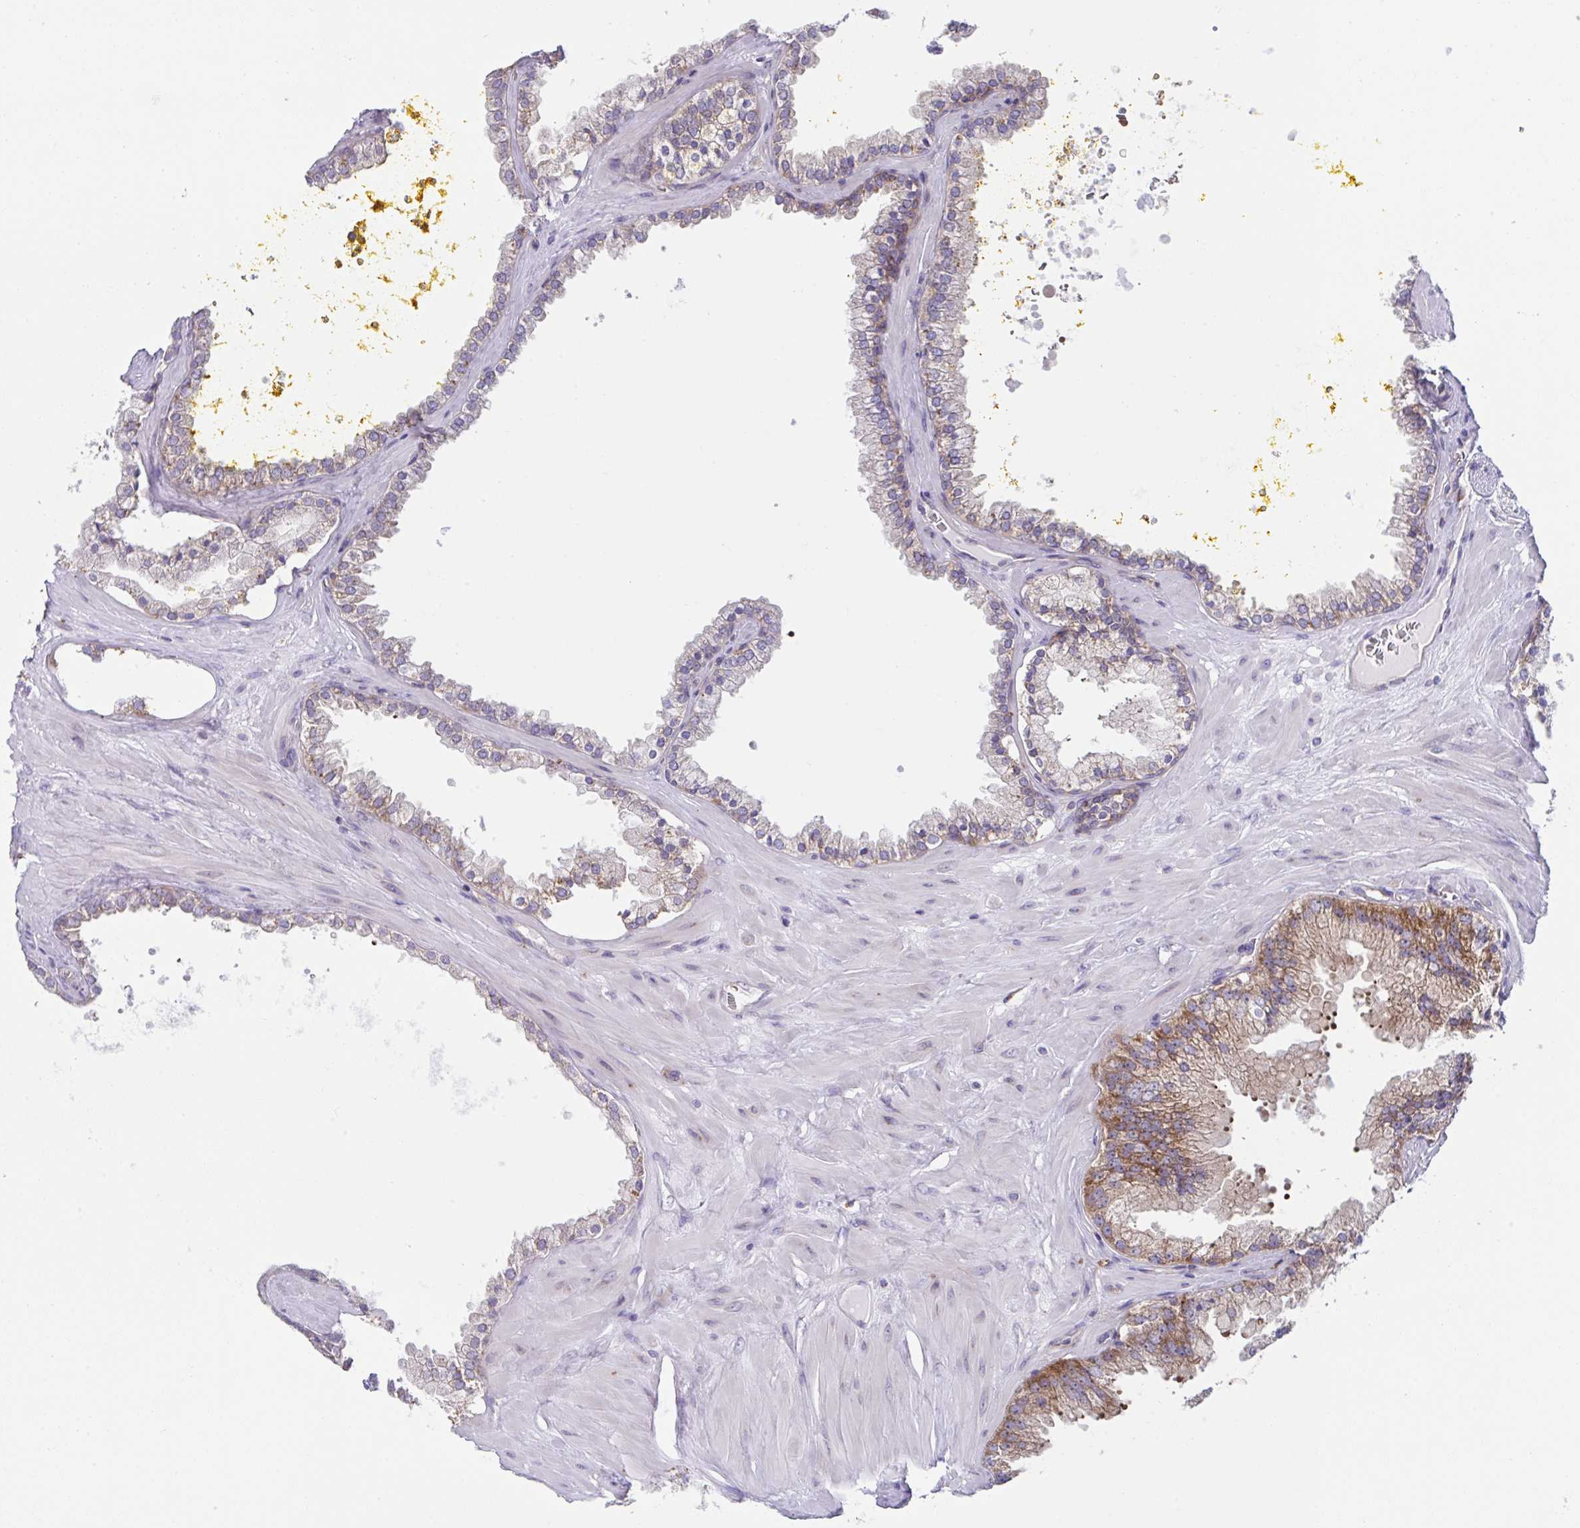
{"staining": {"intensity": "moderate", "quantity": "25%-75%", "location": "cytoplasmic/membranous"}, "tissue": "prostate cancer", "cell_type": "Tumor cells", "image_type": "cancer", "snomed": [{"axis": "morphology", "description": "Adenocarcinoma, High grade"}, {"axis": "topography", "description": "Prostate"}], "caption": "Immunohistochemical staining of prostate cancer displays medium levels of moderate cytoplasmic/membranous expression in about 25%-75% of tumor cells.", "gene": "FAU", "patient": {"sex": "male", "age": 66}}